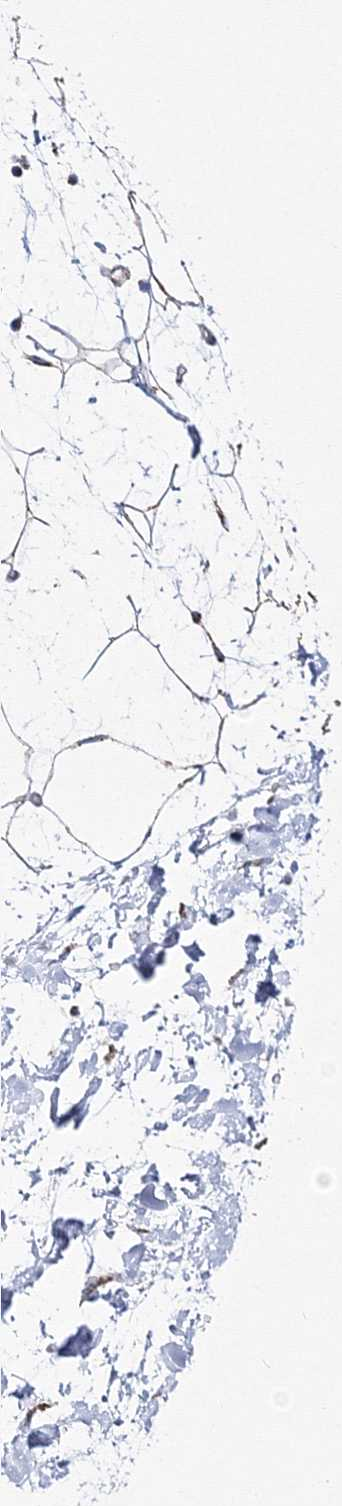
{"staining": {"intensity": "weak", "quantity": ">75%", "location": "cytoplasmic/membranous"}, "tissue": "adipose tissue", "cell_type": "Adipocytes", "image_type": "normal", "snomed": [{"axis": "morphology", "description": "Normal tissue, NOS"}, {"axis": "topography", "description": "Soft tissue"}], "caption": "Adipose tissue stained with a brown dye exhibits weak cytoplasmic/membranous positive positivity in about >75% of adipocytes.", "gene": "HIBCH", "patient": {"sex": "male", "age": 72}}